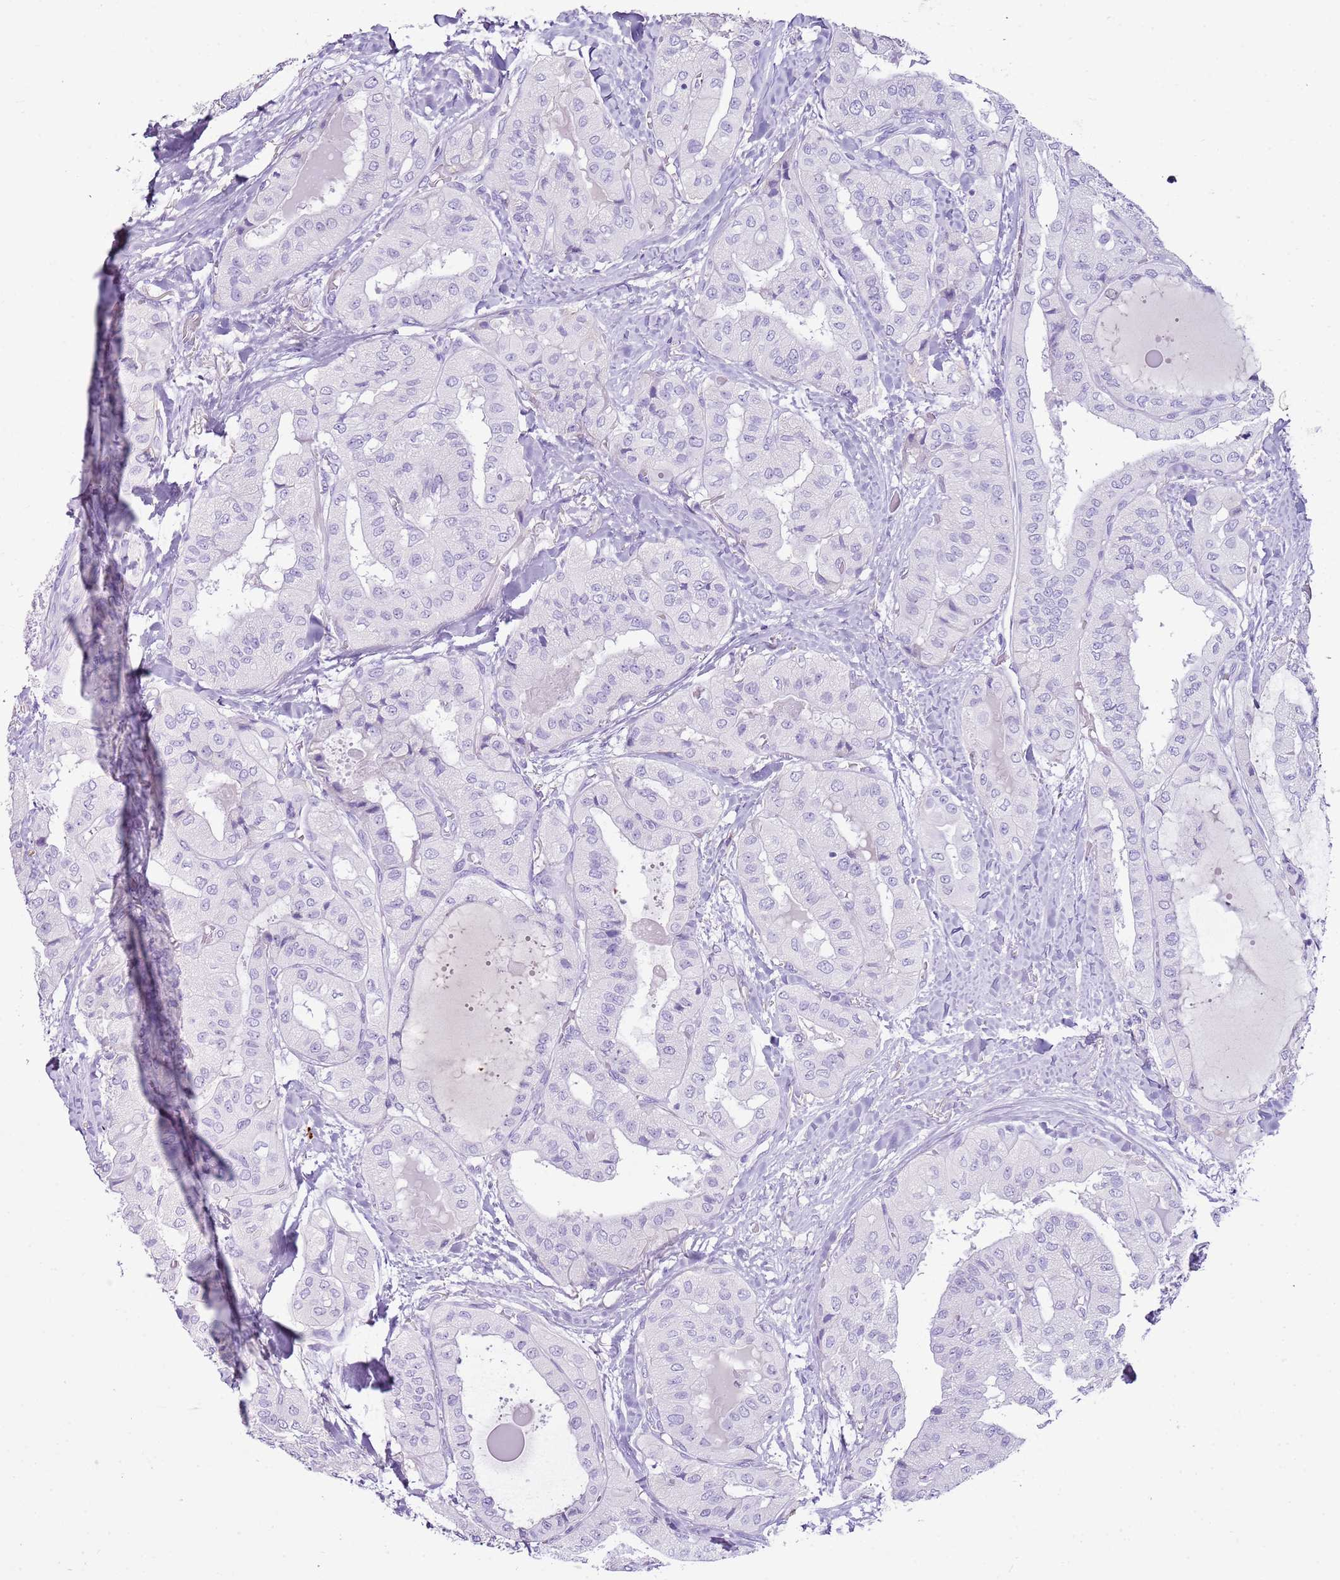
{"staining": {"intensity": "negative", "quantity": "none", "location": "none"}, "tissue": "thyroid cancer", "cell_type": "Tumor cells", "image_type": "cancer", "snomed": [{"axis": "morphology", "description": "Papillary adenocarcinoma, NOS"}, {"axis": "topography", "description": "Thyroid gland"}], "caption": "The histopathology image demonstrates no significant staining in tumor cells of thyroid papillary adenocarcinoma.", "gene": "IGKV3D-11", "patient": {"sex": "female", "age": 59}}